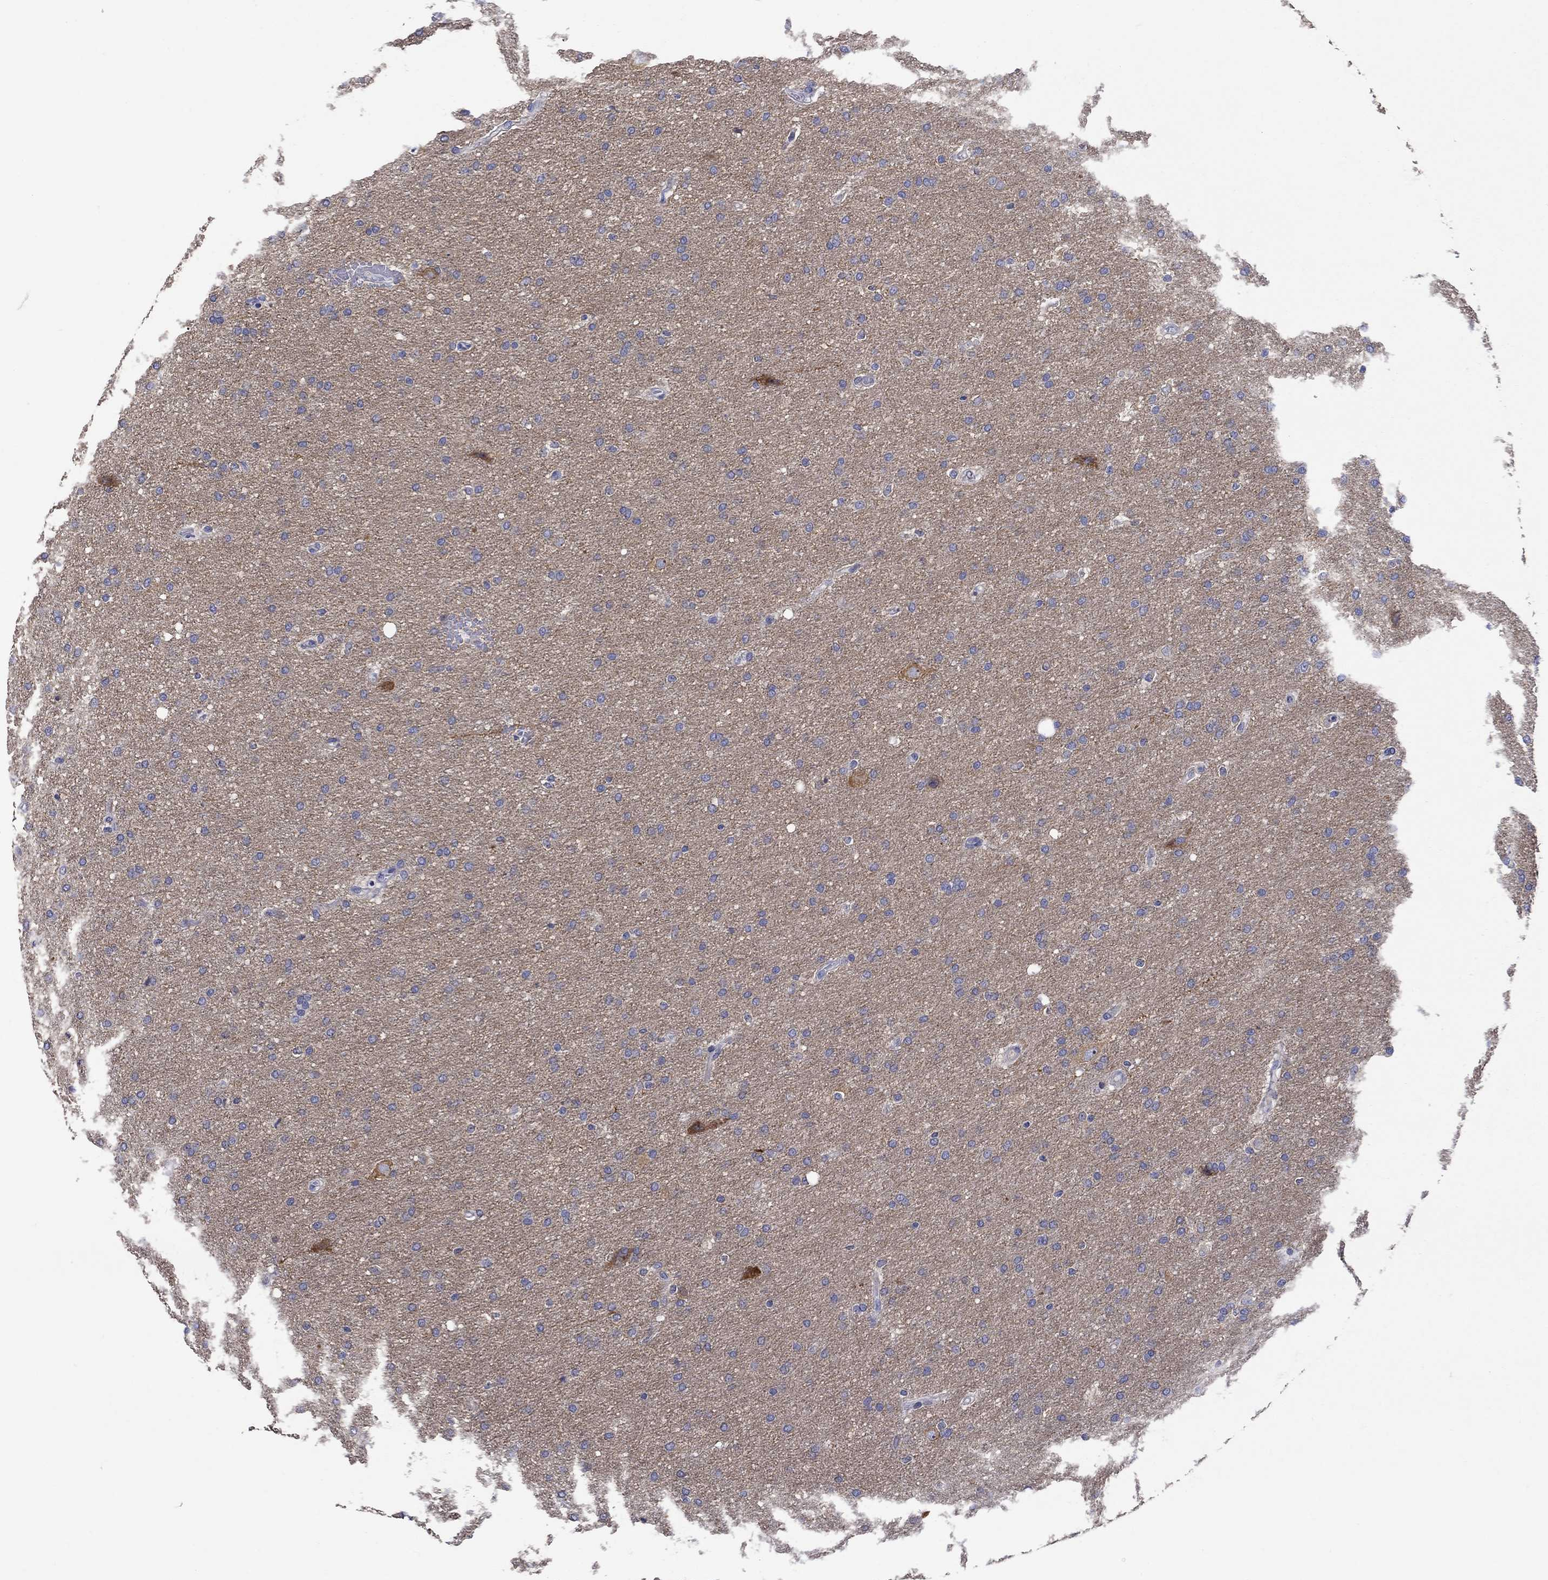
{"staining": {"intensity": "negative", "quantity": "none", "location": "none"}, "tissue": "glioma", "cell_type": "Tumor cells", "image_type": "cancer", "snomed": [{"axis": "morphology", "description": "Glioma, malignant, Low grade"}, {"axis": "topography", "description": "Brain"}], "caption": "This histopathology image is of low-grade glioma (malignant) stained with IHC to label a protein in brown with the nuclei are counter-stained blue. There is no expression in tumor cells.", "gene": "REEP2", "patient": {"sex": "female", "age": 37}}